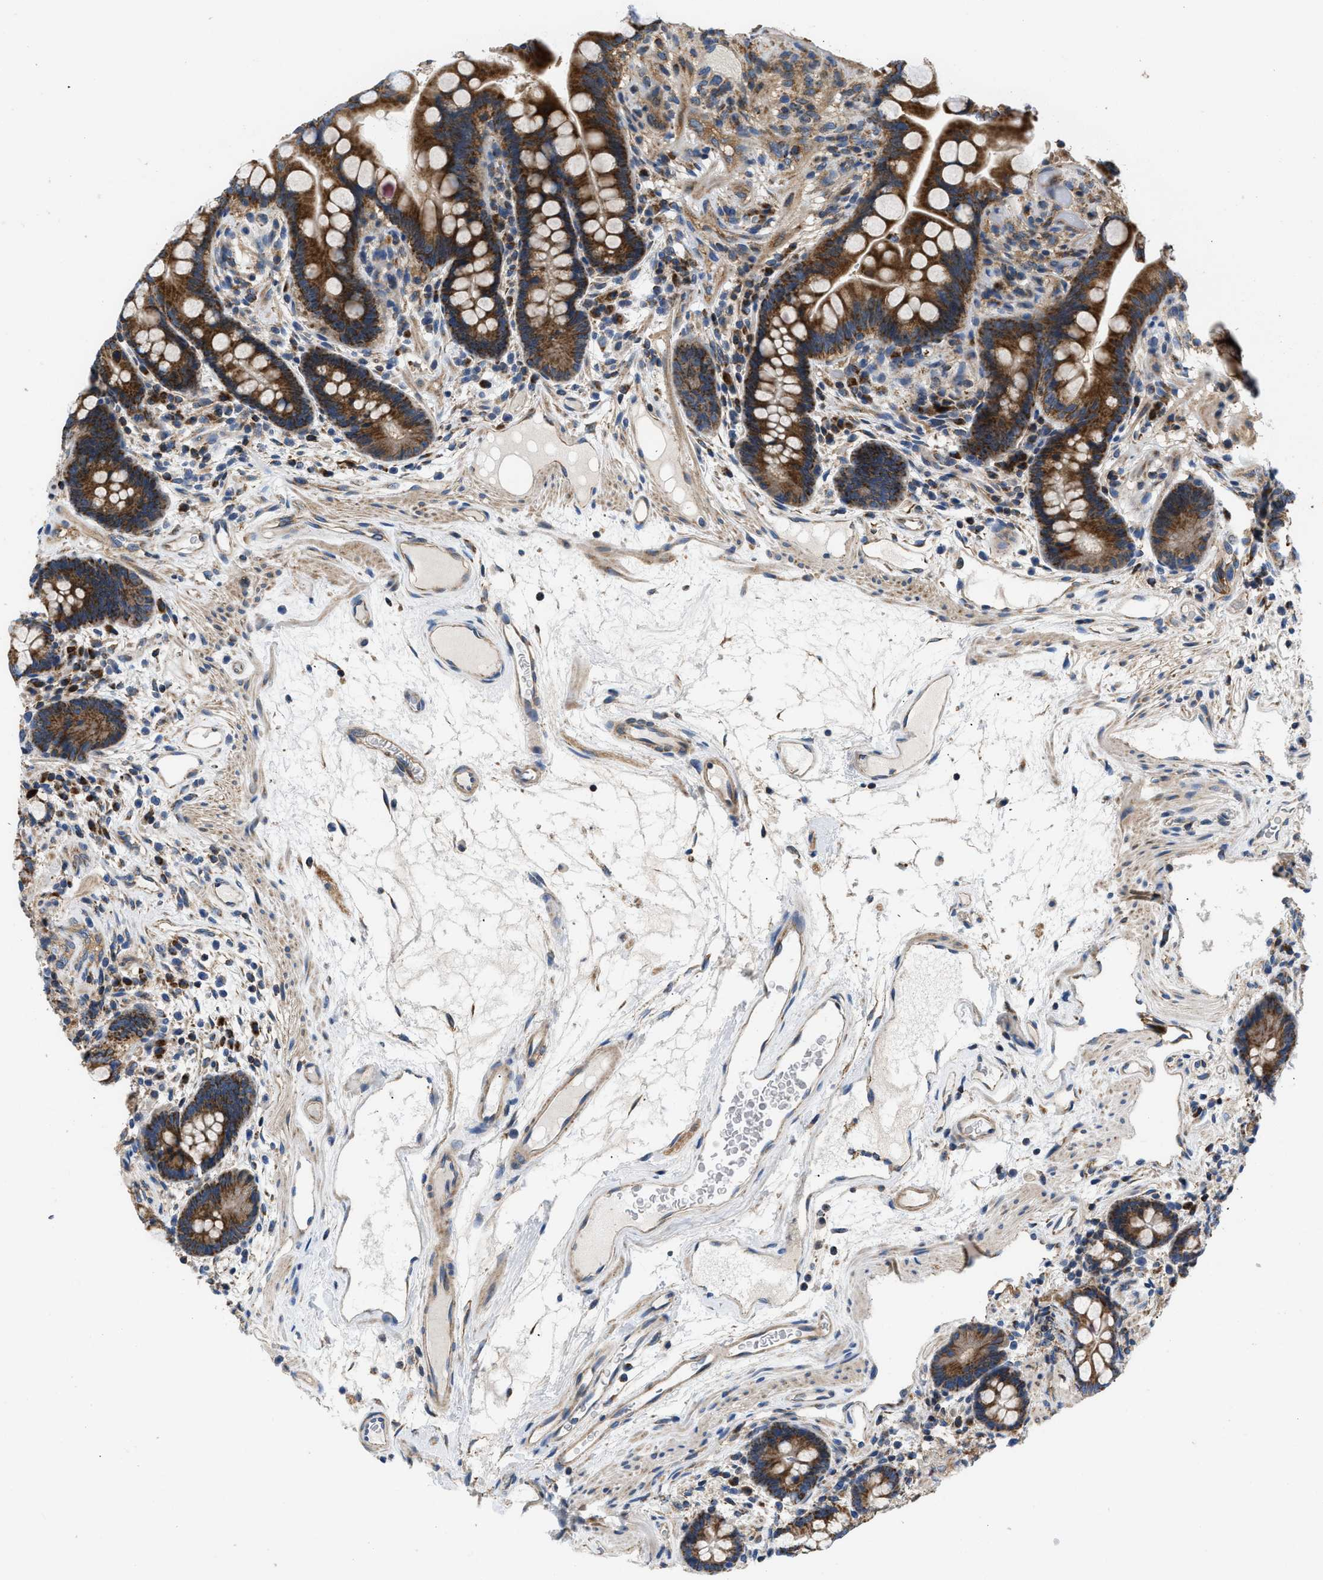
{"staining": {"intensity": "moderate", "quantity": ">75%", "location": "cytoplasmic/membranous"}, "tissue": "colon", "cell_type": "Endothelial cells", "image_type": "normal", "snomed": [{"axis": "morphology", "description": "Normal tissue, NOS"}, {"axis": "topography", "description": "Colon"}], "caption": "Brown immunohistochemical staining in unremarkable colon reveals moderate cytoplasmic/membranous positivity in approximately >75% of endothelial cells. (DAB = brown stain, brightfield microscopy at high magnification).", "gene": "OPTN", "patient": {"sex": "male", "age": 73}}